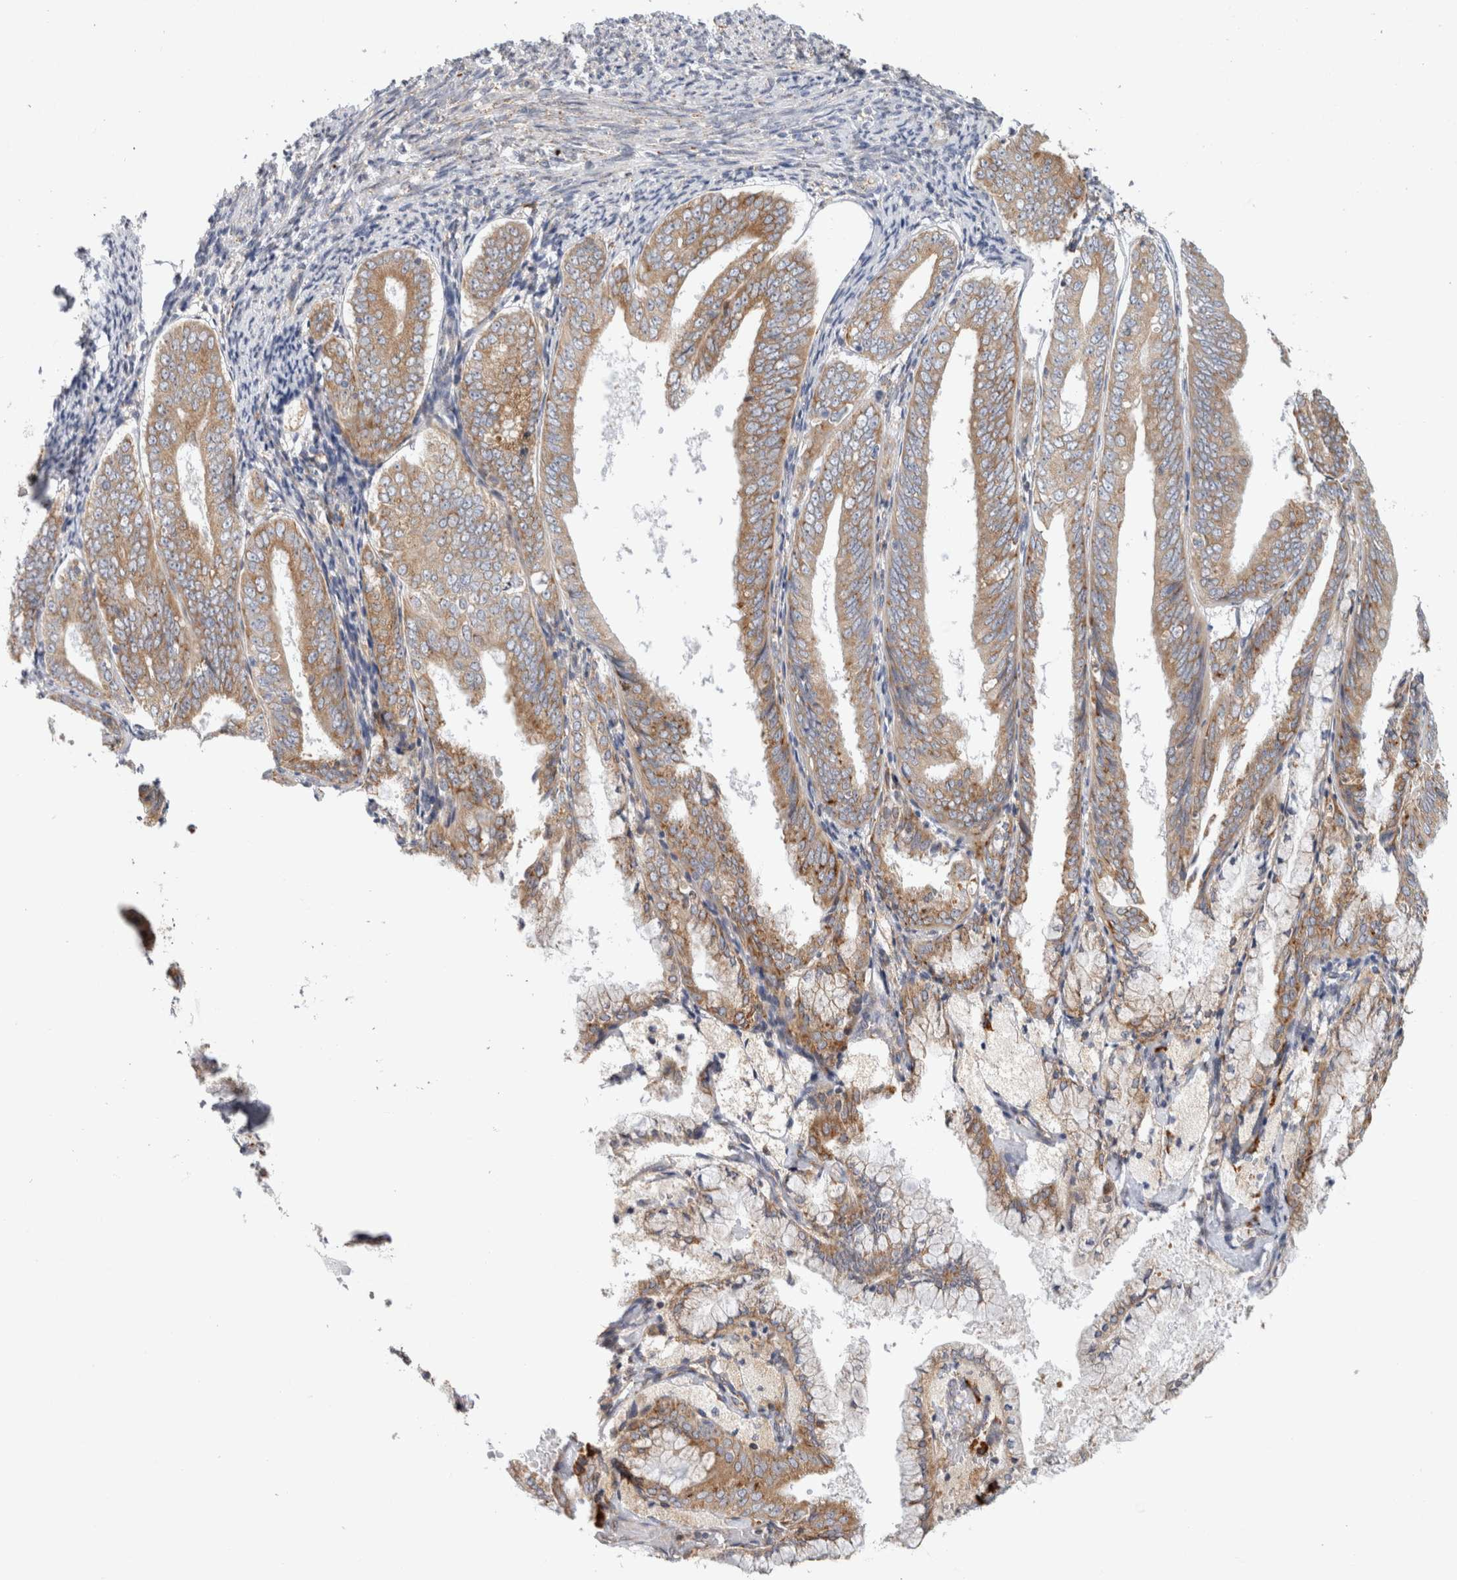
{"staining": {"intensity": "moderate", "quantity": ">75%", "location": "cytoplasmic/membranous"}, "tissue": "endometrial cancer", "cell_type": "Tumor cells", "image_type": "cancer", "snomed": [{"axis": "morphology", "description": "Adenocarcinoma, NOS"}, {"axis": "topography", "description": "Endometrium"}], "caption": "A histopathology image of human endometrial cancer (adenocarcinoma) stained for a protein reveals moderate cytoplasmic/membranous brown staining in tumor cells. (IHC, brightfield microscopy, high magnification).", "gene": "RPN2", "patient": {"sex": "female", "age": 63}}